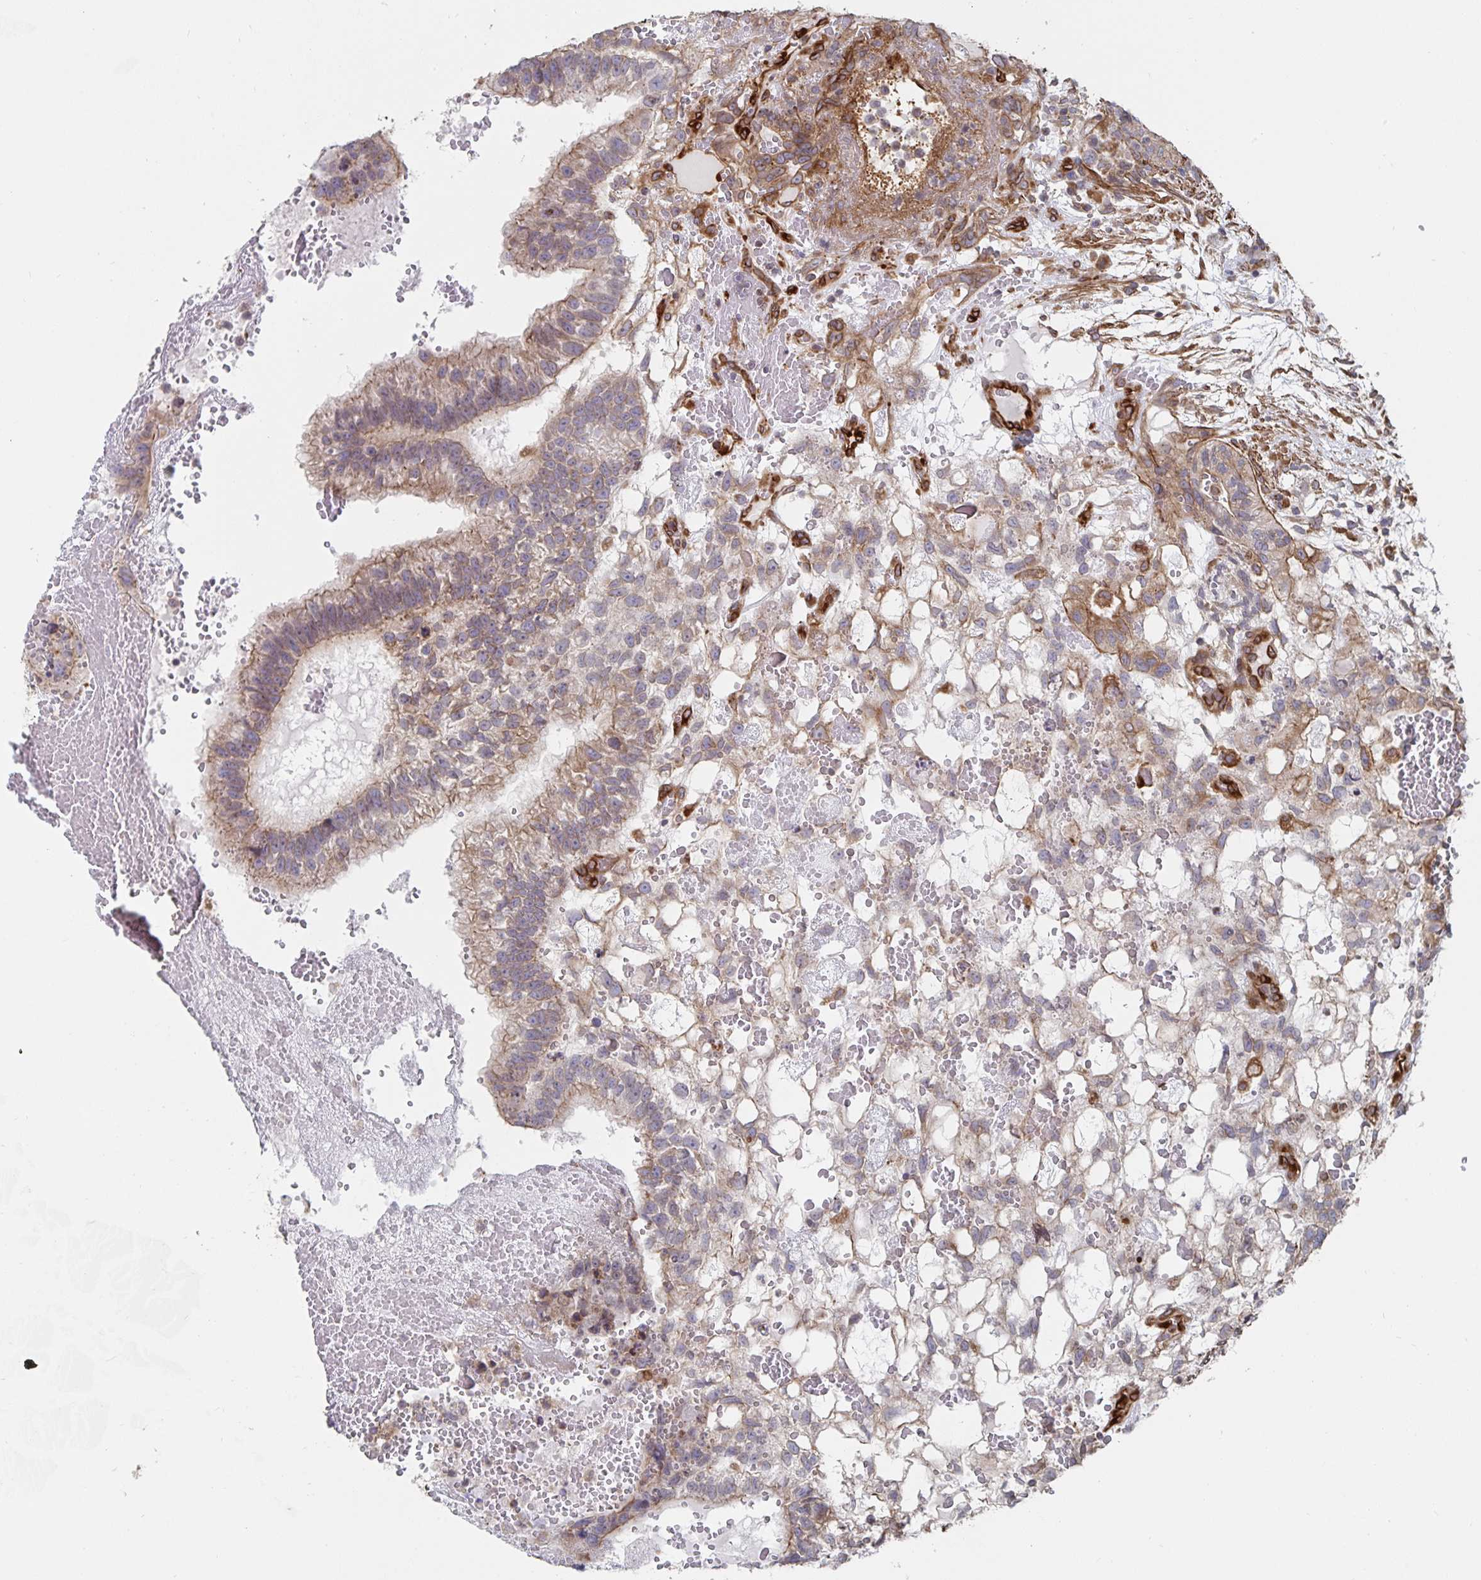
{"staining": {"intensity": "weak", "quantity": ">75%", "location": "cytoplasmic/membranous"}, "tissue": "testis cancer", "cell_type": "Tumor cells", "image_type": "cancer", "snomed": [{"axis": "morphology", "description": "Normal tissue, NOS"}, {"axis": "morphology", "description": "Carcinoma, Embryonal, NOS"}, {"axis": "topography", "description": "Testis"}], "caption": "Immunohistochemistry image of neoplastic tissue: testis cancer stained using immunohistochemistry shows low levels of weak protein expression localized specifically in the cytoplasmic/membranous of tumor cells, appearing as a cytoplasmic/membranous brown color.", "gene": "BCAP29", "patient": {"sex": "male", "age": 32}}